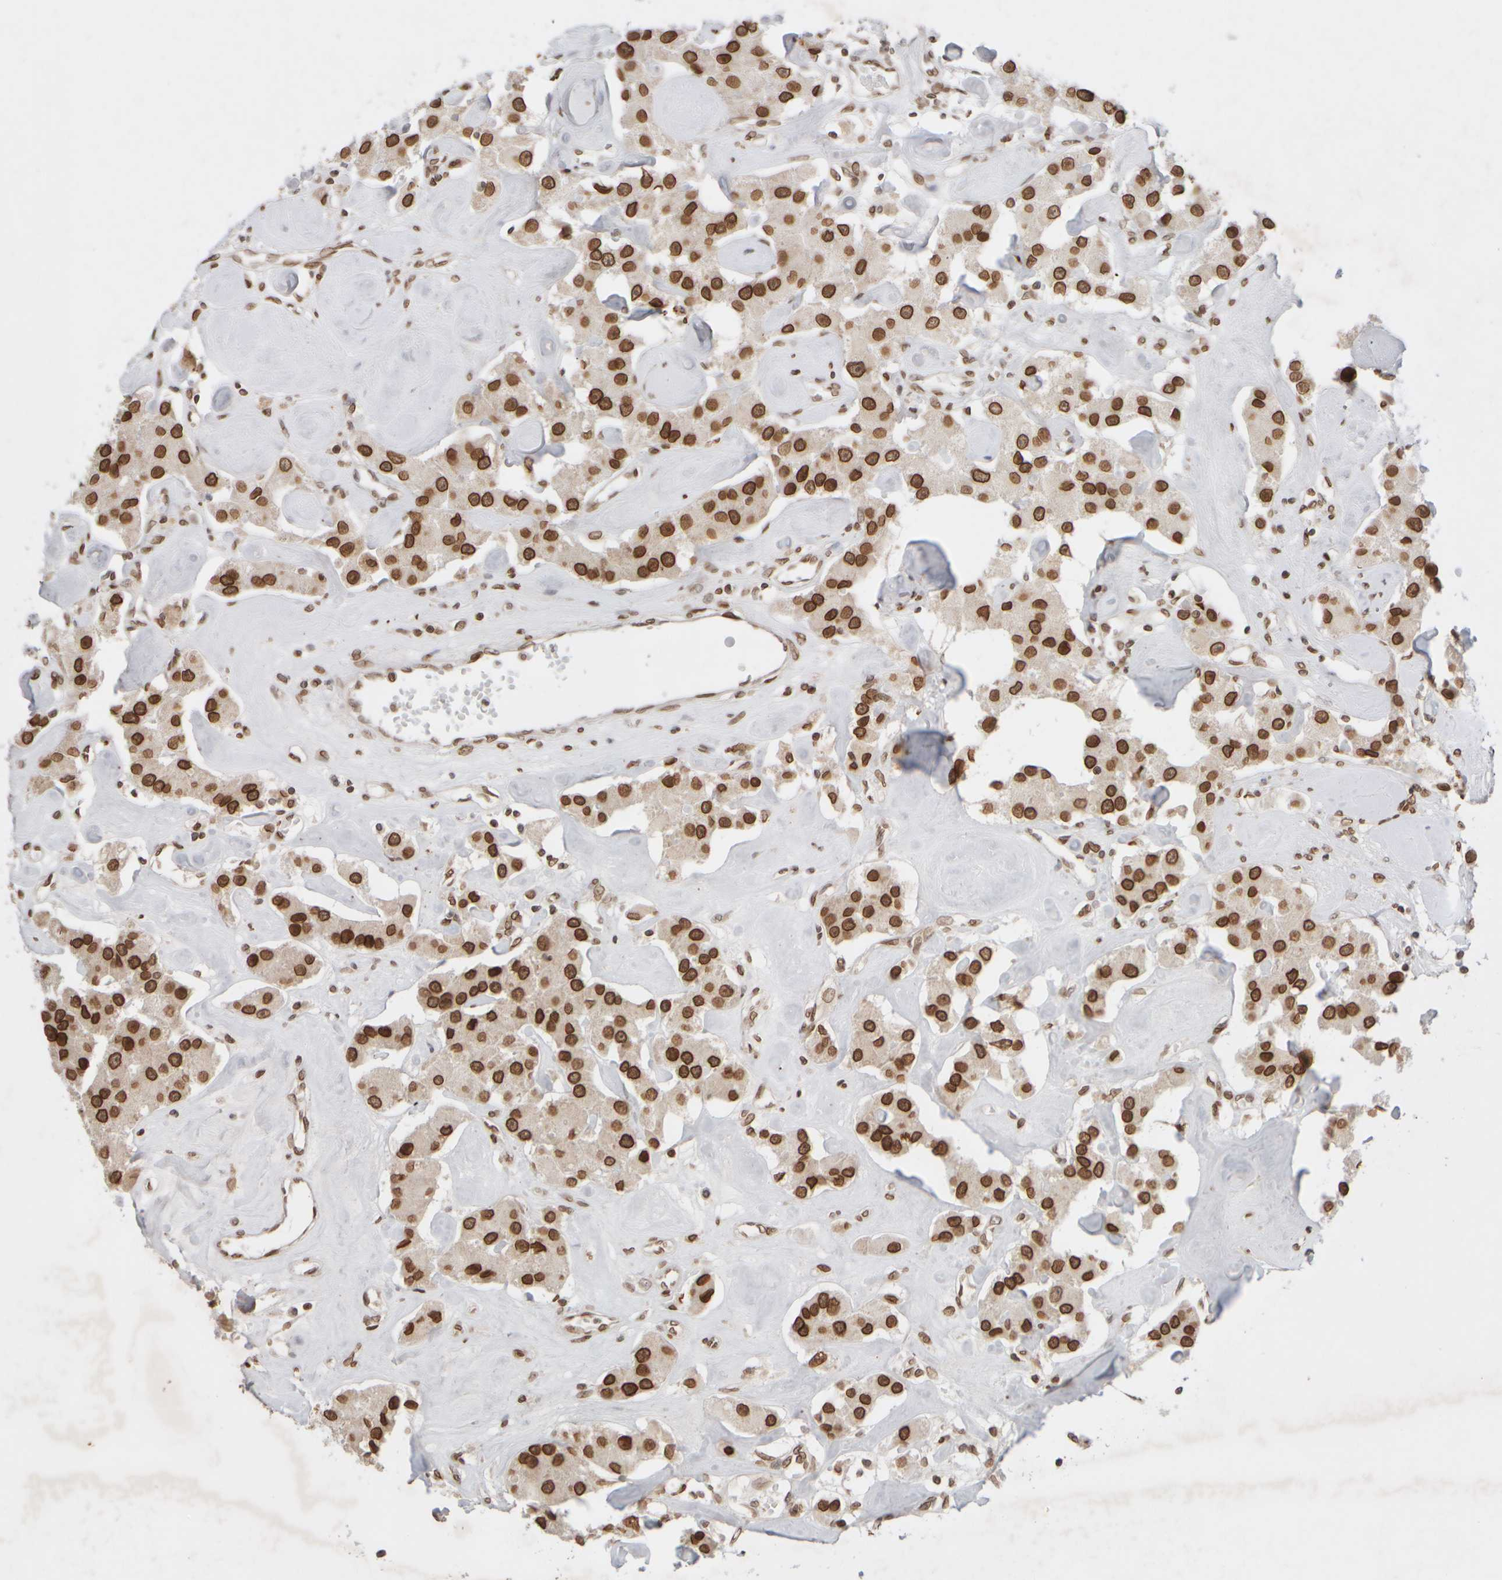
{"staining": {"intensity": "strong", "quantity": ">75%", "location": "cytoplasmic/membranous,nuclear"}, "tissue": "carcinoid", "cell_type": "Tumor cells", "image_type": "cancer", "snomed": [{"axis": "morphology", "description": "Carcinoid, malignant, NOS"}, {"axis": "topography", "description": "Pancreas"}], "caption": "The micrograph reveals a brown stain indicating the presence of a protein in the cytoplasmic/membranous and nuclear of tumor cells in carcinoid (malignant).", "gene": "ZC3HC1", "patient": {"sex": "male", "age": 41}}